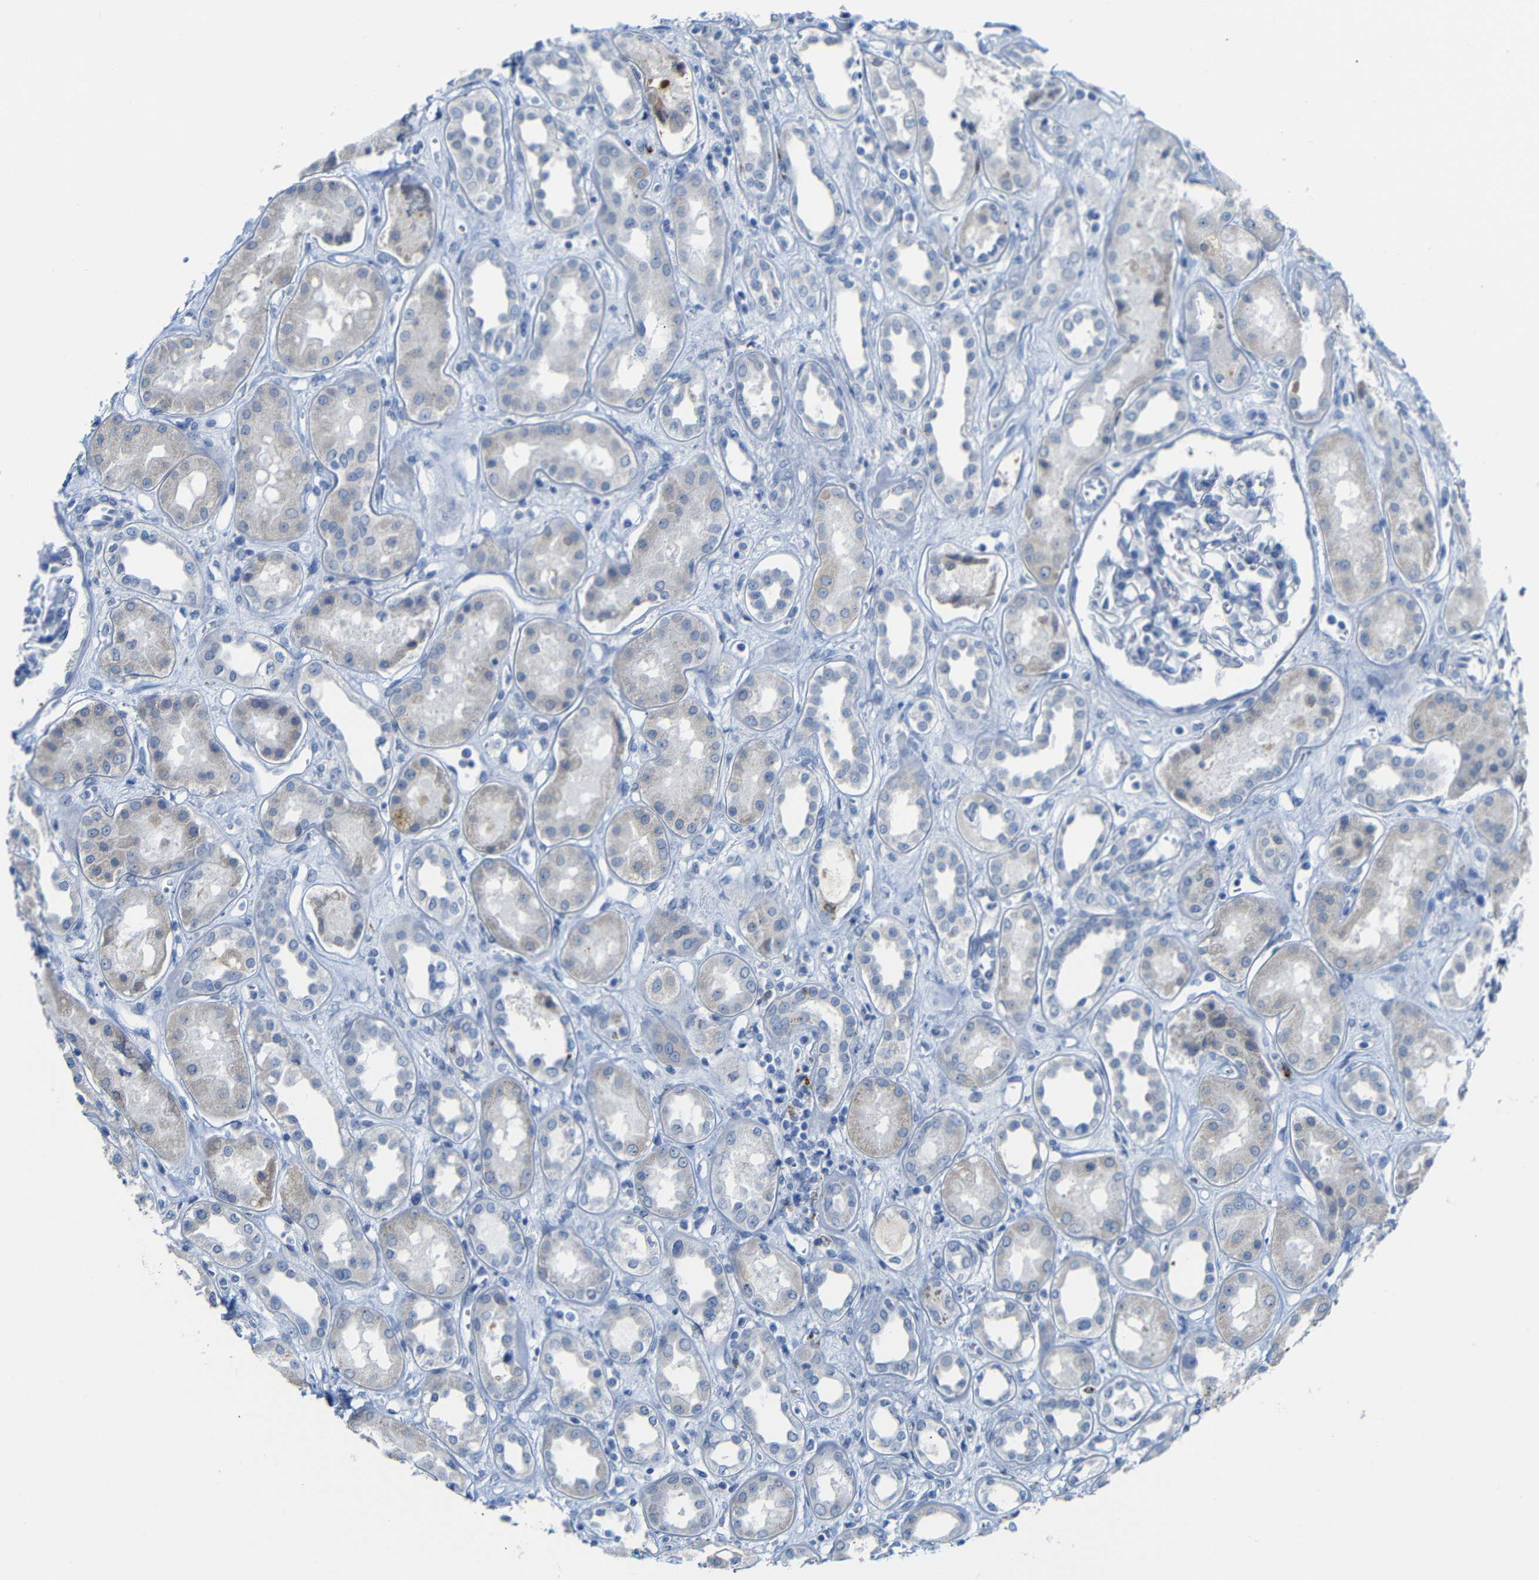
{"staining": {"intensity": "negative", "quantity": "none", "location": "none"}, "tissue": "kidney", "cell_type": "Cells in glomeruli", "image_type": "normal", "snomed": [{"axis": "morphology", "description": "Normal tissue, NOS"}, {"axis": "topography", "description": "Kidney"}], "caption": "High magnification brightfield microscopy of benign kidney stained with DAB (3,3'-diaminobenzidine) (brown) and counterstained with hematoxylin (blue): cells in glomeruli show no significant staining. (DAB immunohistochemistry (IHC) with hematoxylin counter stain).", "gene": "C15orf48", "patient": {"sex": "male", "age": 59}}